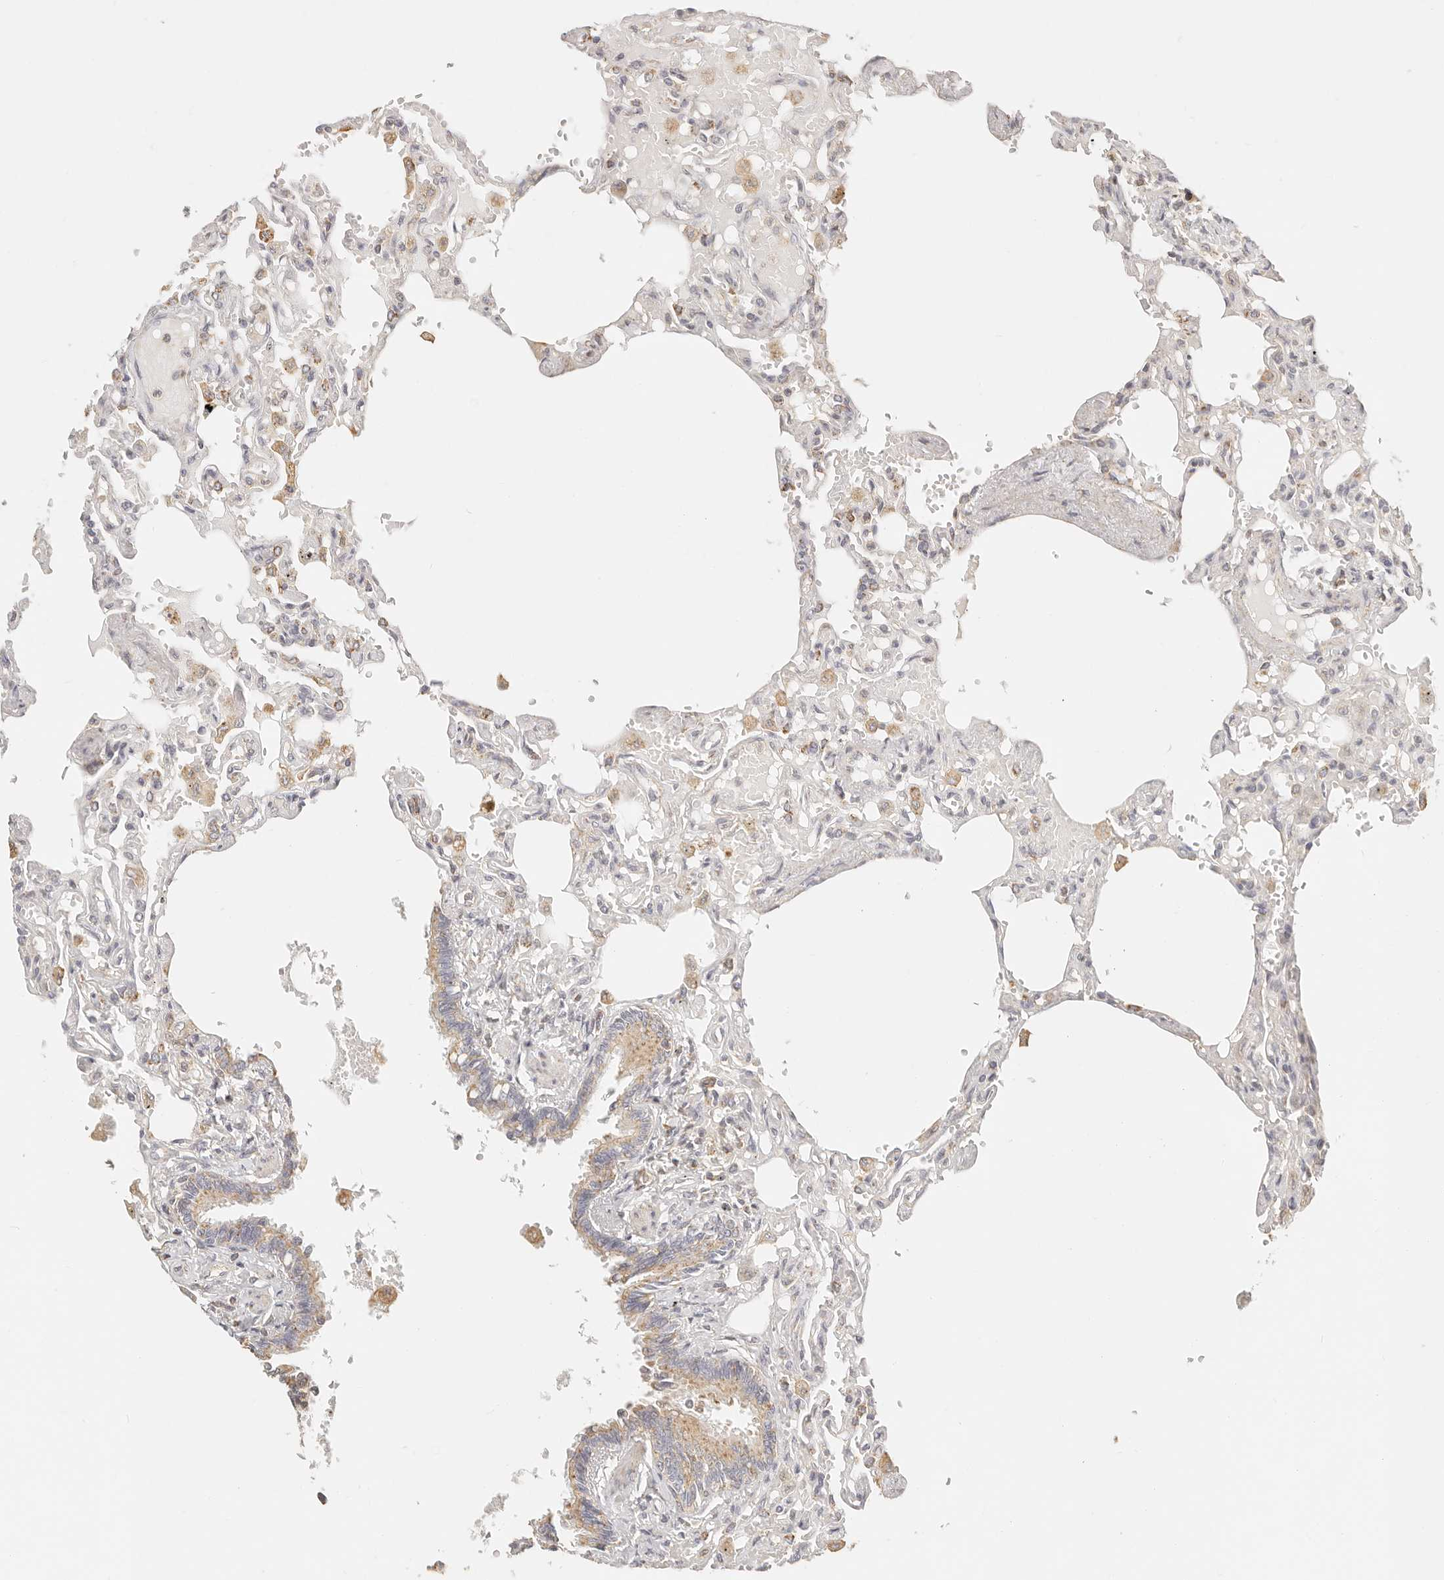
{"staining": {"intensity": "moderate", "quantity": "<25%", "location": "cytoplasmic/membranous"}, "tissue": "lung", "cell_type": "Alveolar cells", "image_type": "normal", "snomed": [{"axis": "morphology", "description": "Normal tissue, NOS"}, {"axis": "topography", "description": "Lung"}], "caption": "Brown immunohistochemical staining in normal lung shows moderate cytoplasmic/membranous expression in approximately <25% of alveolar cells. (Stains: DAB in brown, nuclei in blue, Microscopy: brightfield microscopy at high magnification).", "gene": "CNMD", "patient": {"sex": "male", "age": 21}}